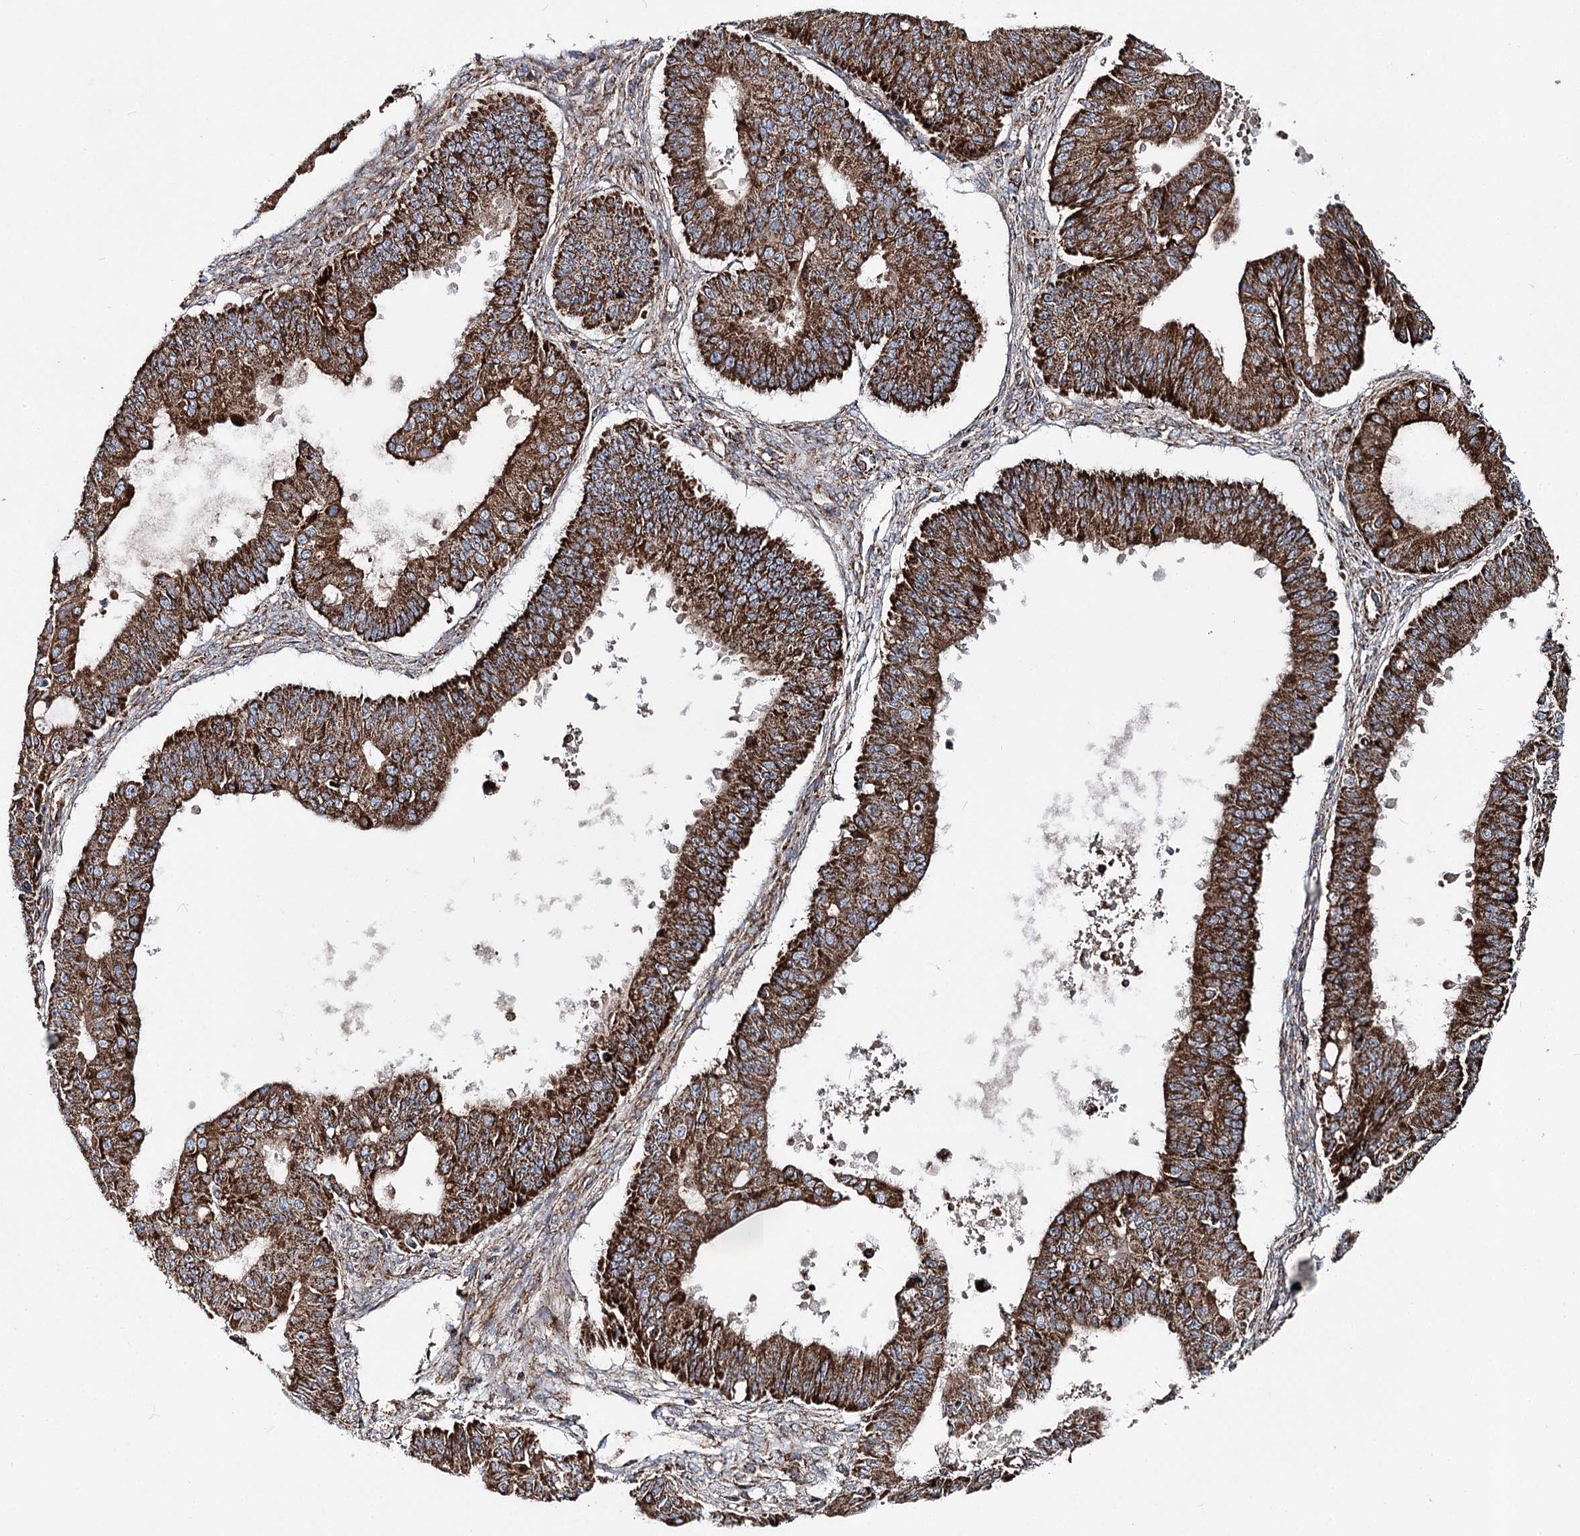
{"staining": {"intensity": "strong", "quantity": ">75%", "location": "cytoplasmic/membranous"}, "tissue": "ovarian cancer", "cell_type": "Tumor cells", "image_type": "cancer", "snomed": [{"axis": "morphology", "description": "Carcinoma, endometroid"}, {"axis": "topography", "description": "Appendix"}, {"axis": "topography", "description": "Ovary"}], "caption": "A micrograph of human ovarian endometroid carcinoma stained for a protein displays strong cytoplasmic/membranous brown staining in tumor cells. (Brightfield microscopy of DAB IHC at high magnification).", "gene": "MSANTD2", "patient": {"sex": "female", "age": 42}}